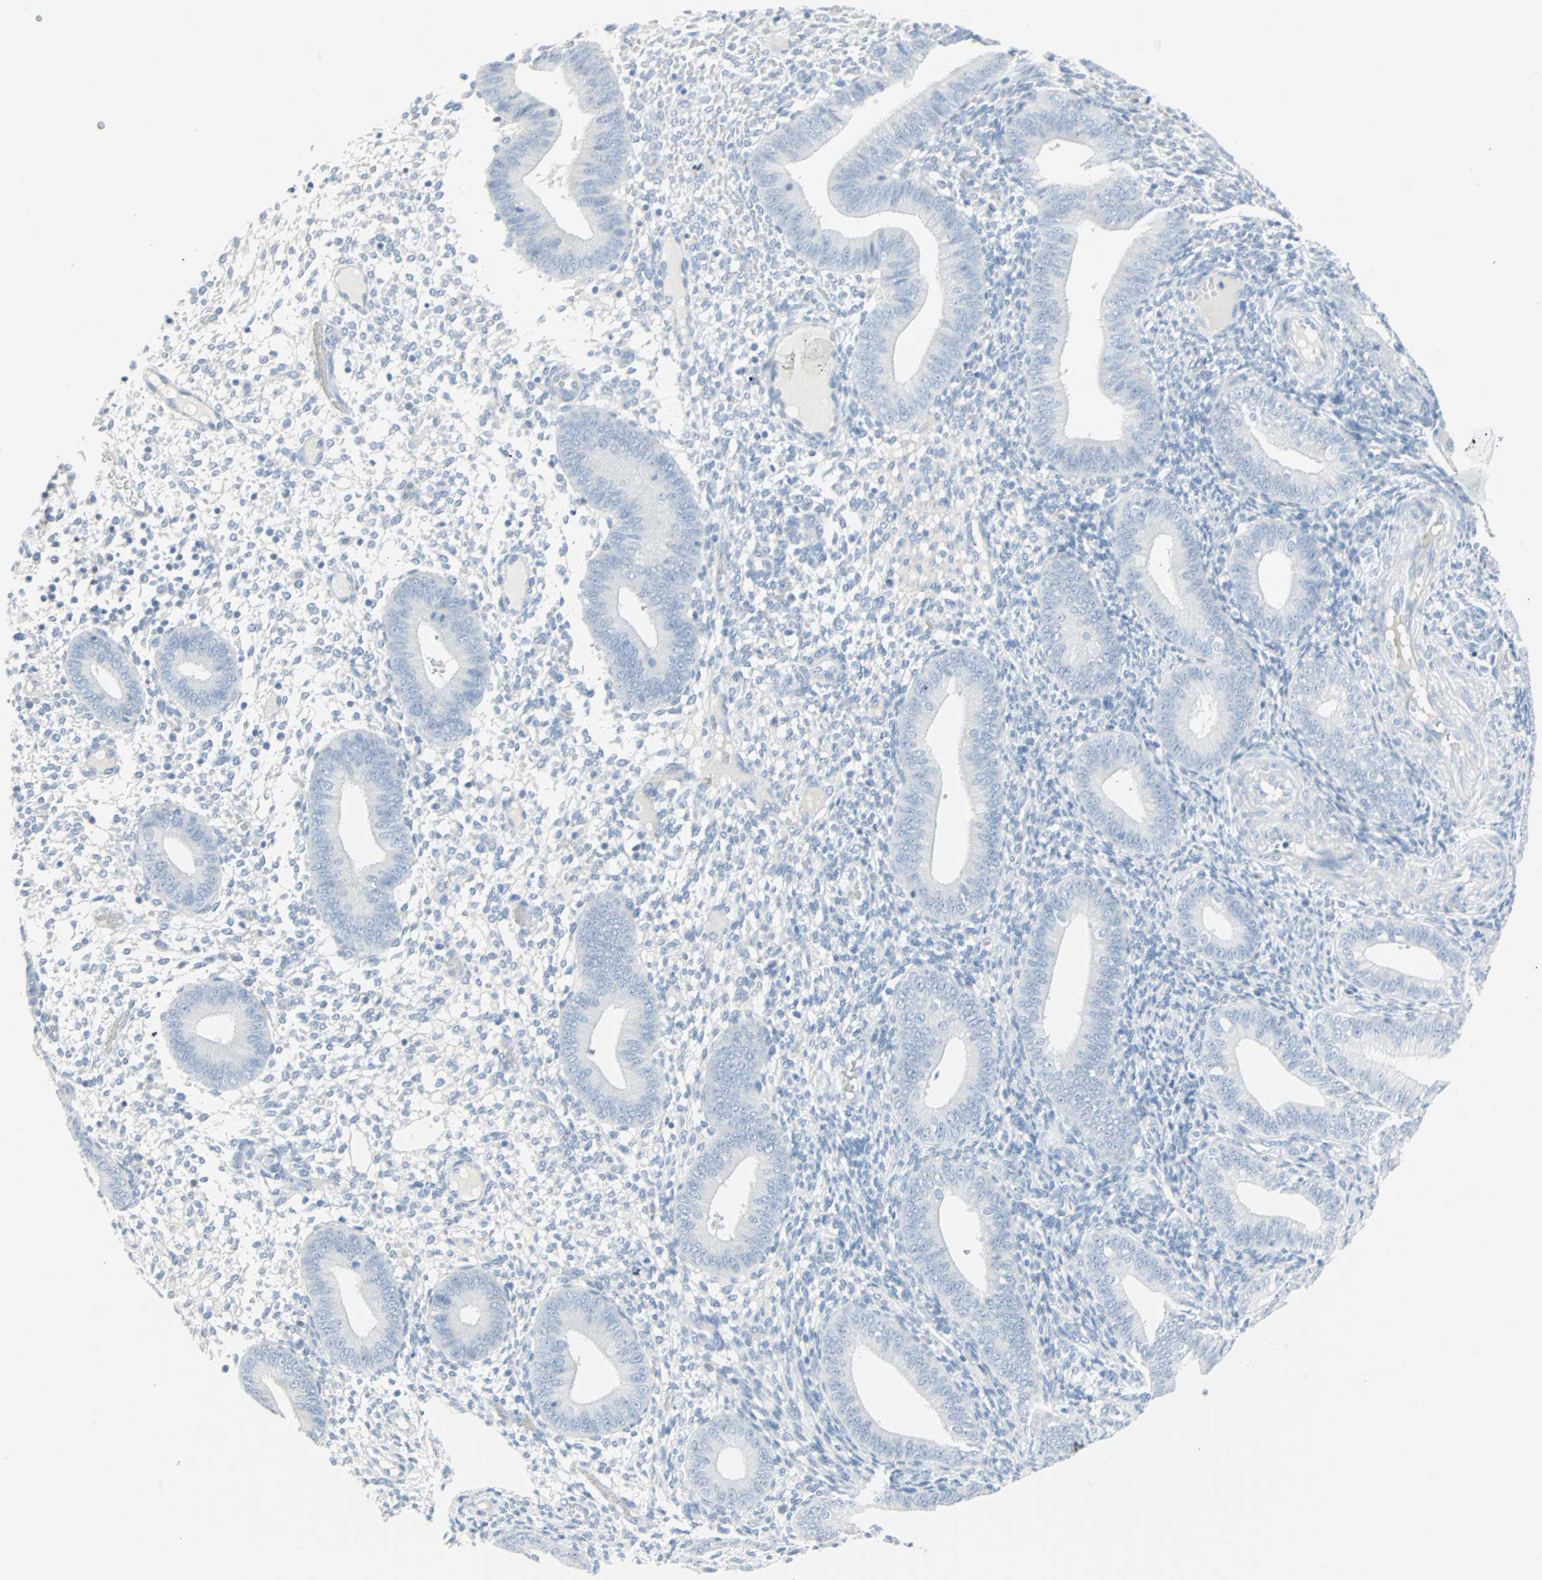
{"staining": {"intensity": "negative", "quantity": "none", "location": "none"}, "tissue": "endometrium", "cell_type": "Cells in endometrial stroma", "image_type": "normal", "snomed": [{"axis": "morphology", "description": "Normal tissue, NOS"}, {"axis": "topography", "description": "Endometrium"}], "caption": "IHC of benign endometrium displays no staining in cells in endometrial stroma.", "gene": "STX1A", "patient": {"sex": "female", "age": 42}}